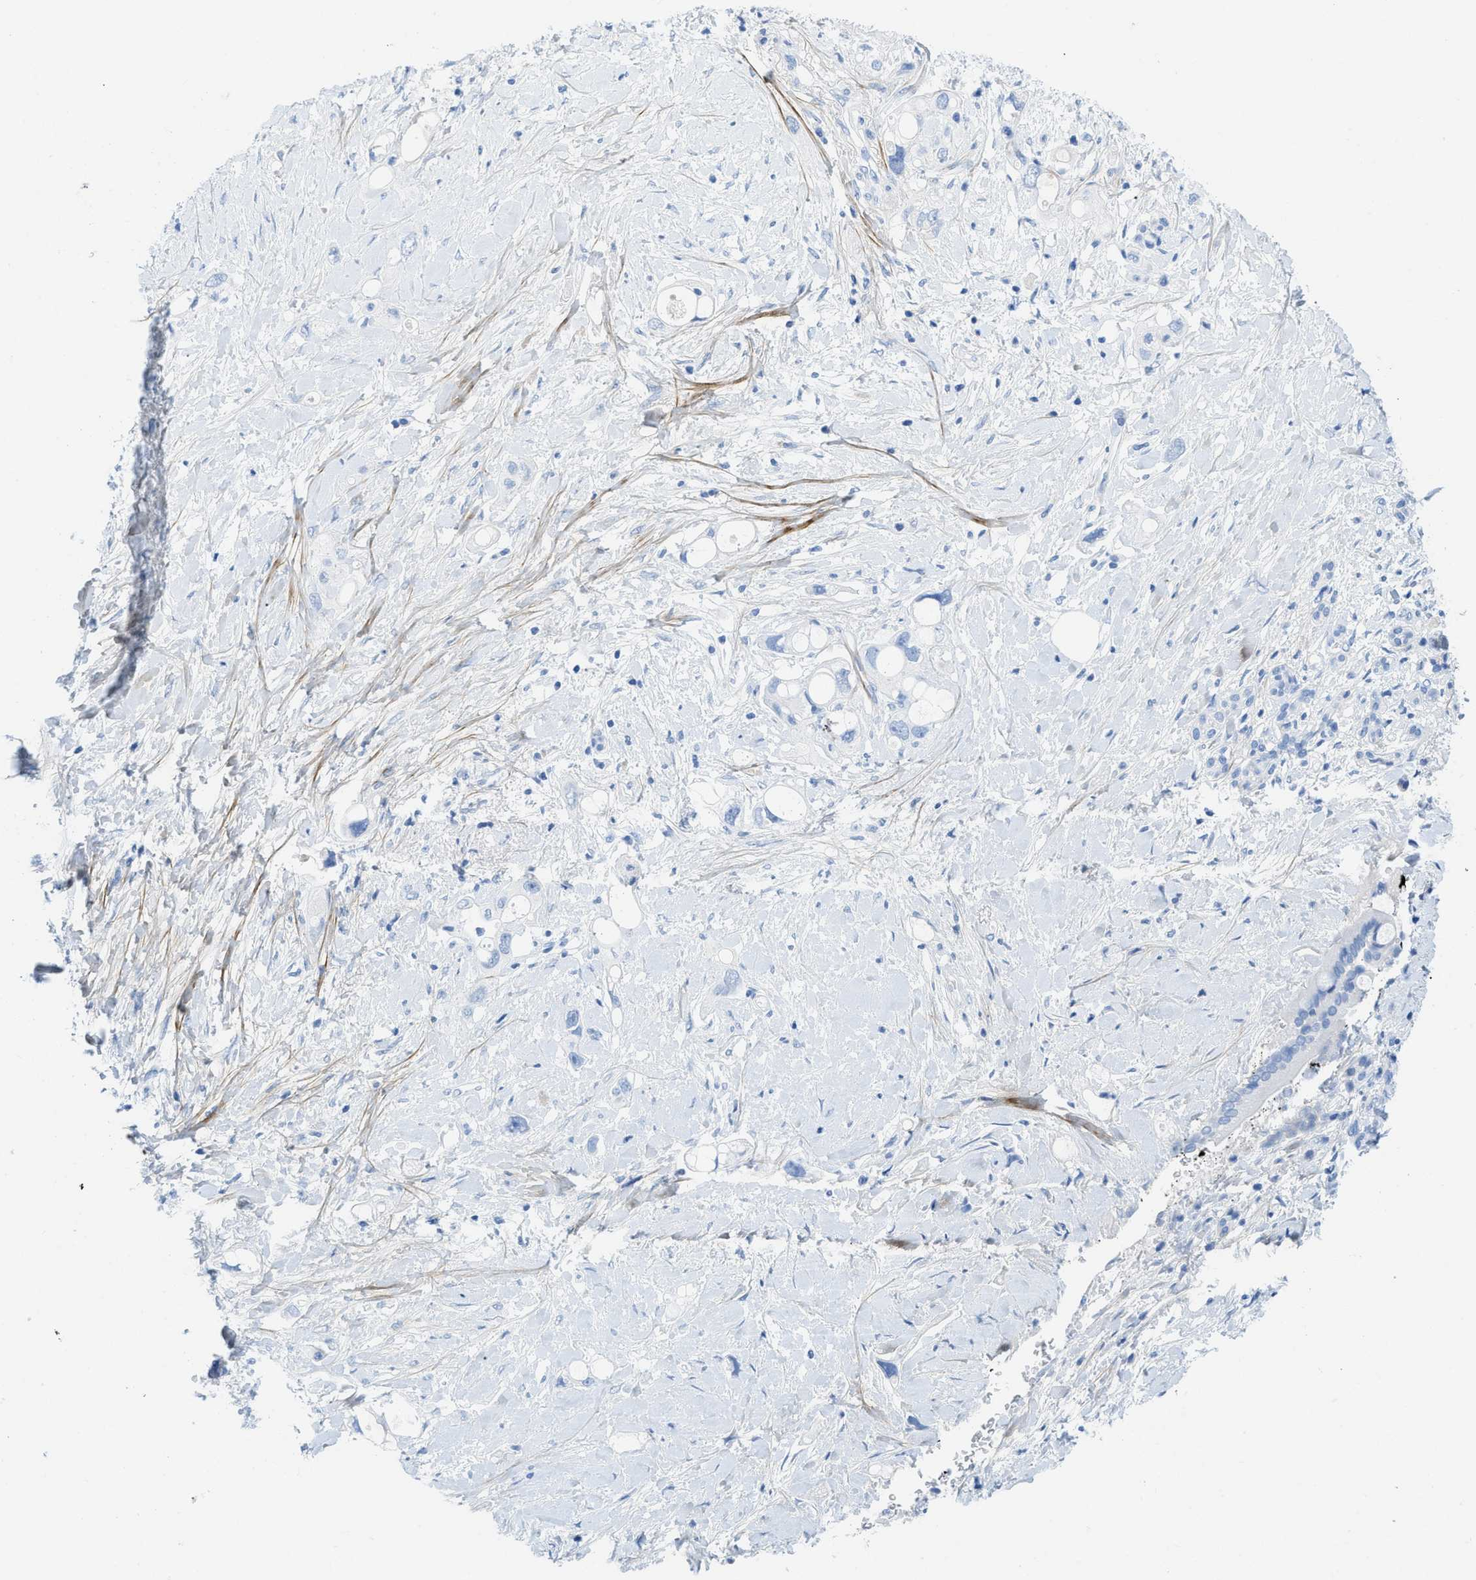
{"staining": {"intensity": "negative", "quantity": "none", "location": "none"}, "tissue": "pancreatic cancer", "cell_type": "Tumor cells", "image_type": "cancer", "snomed": [{"axis": "morphology", "description": "Adenocarcinoma, NOS"}, {"axis": "topography", "description": "Pancreas"}], "caption": "IHC of pancreatic cancer (adenocarcinoma) demonstrates no staining in tumor cells.", "gene": "COL3A1", "patient": {"sex": "female", "age": 56}}